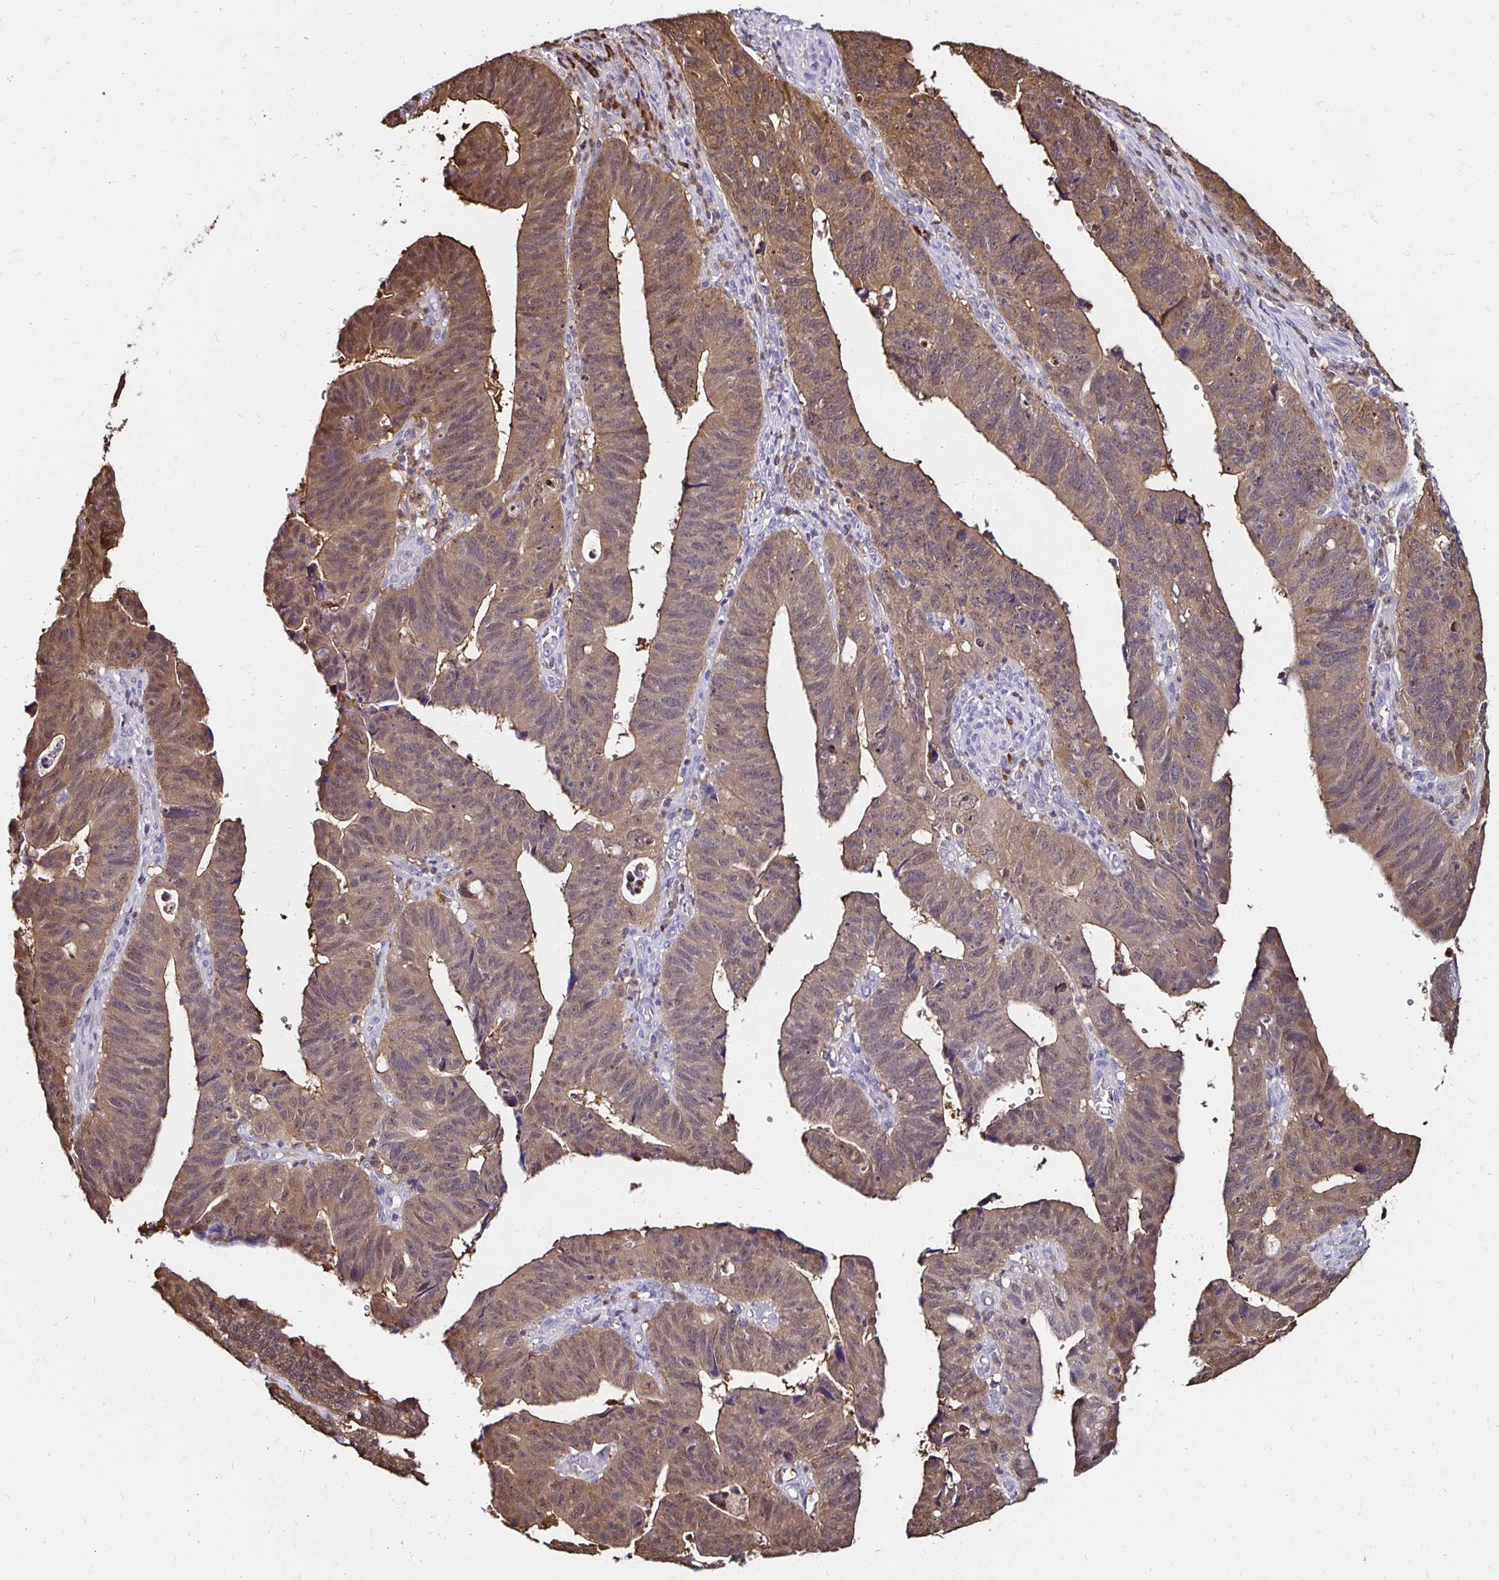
{"staining": {"intensity": "weak", "quantity": ">75%", "location": "cytoplasmic/membranous,nuclear"}, "tissue": "stomach cancer", "cell_type": "Tumor cells", "image_type": "cancer", "snomed": [{"axis": "morphology", "description": "Adenocarcinoma, NOS"}, {"axis": "topography", "description": "Stomach"}], "caption": "The photomicrograph shows a brown stain indicating the presence of a protein in the cytoplasmic/membranous and nuclear of tumor cells in adenocarcinoma (stomach).", "gene": "TXN", "patient": {"sex": "male", "age": 59}}